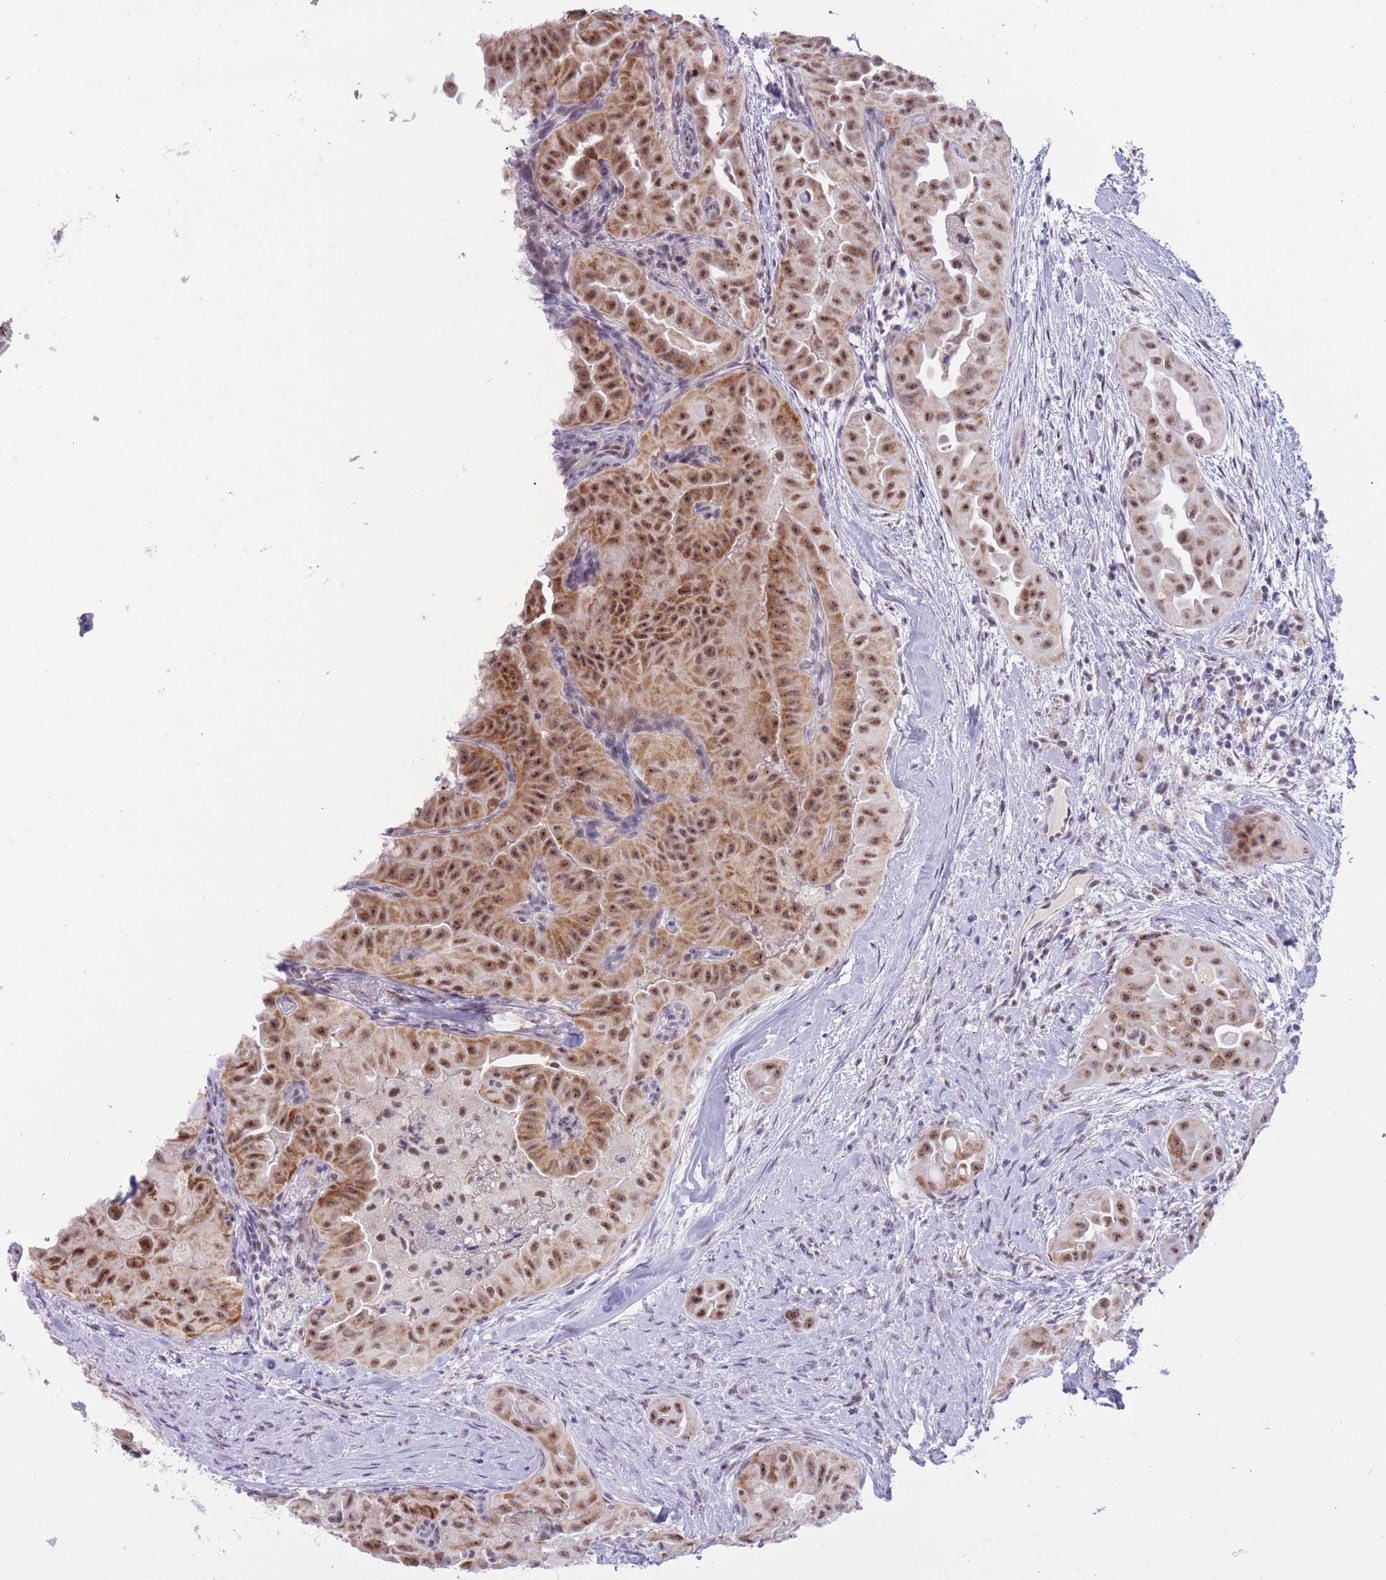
{"staining": {"intensity": "moderate", "quantity": ">75%", "location": "cytoplasmic/membranous,nuclear"}, "tissue": "thyroid cancer", "cell_type": "Tumor cells", "image_type": "cancer", "snomed": [{"axis": "morphology", "description": "Normal tissue, NOS"}, {"axis": "morphology", "description": "Papillary adenocarcinoma, NOS"}, {"axis": "topography", "description": "Thyroid gland"}], "caption": "Approximately >75% of tumor cells in thyroid cancer (papillary adenocarcinoma) demonstrate moderate cytoplasmic/membranous and nuclear protein positivity as visualized by brown immunohistochemical staining.", "gene": "CYP2B6", "patient": {"sex": "female", "age": 59}}